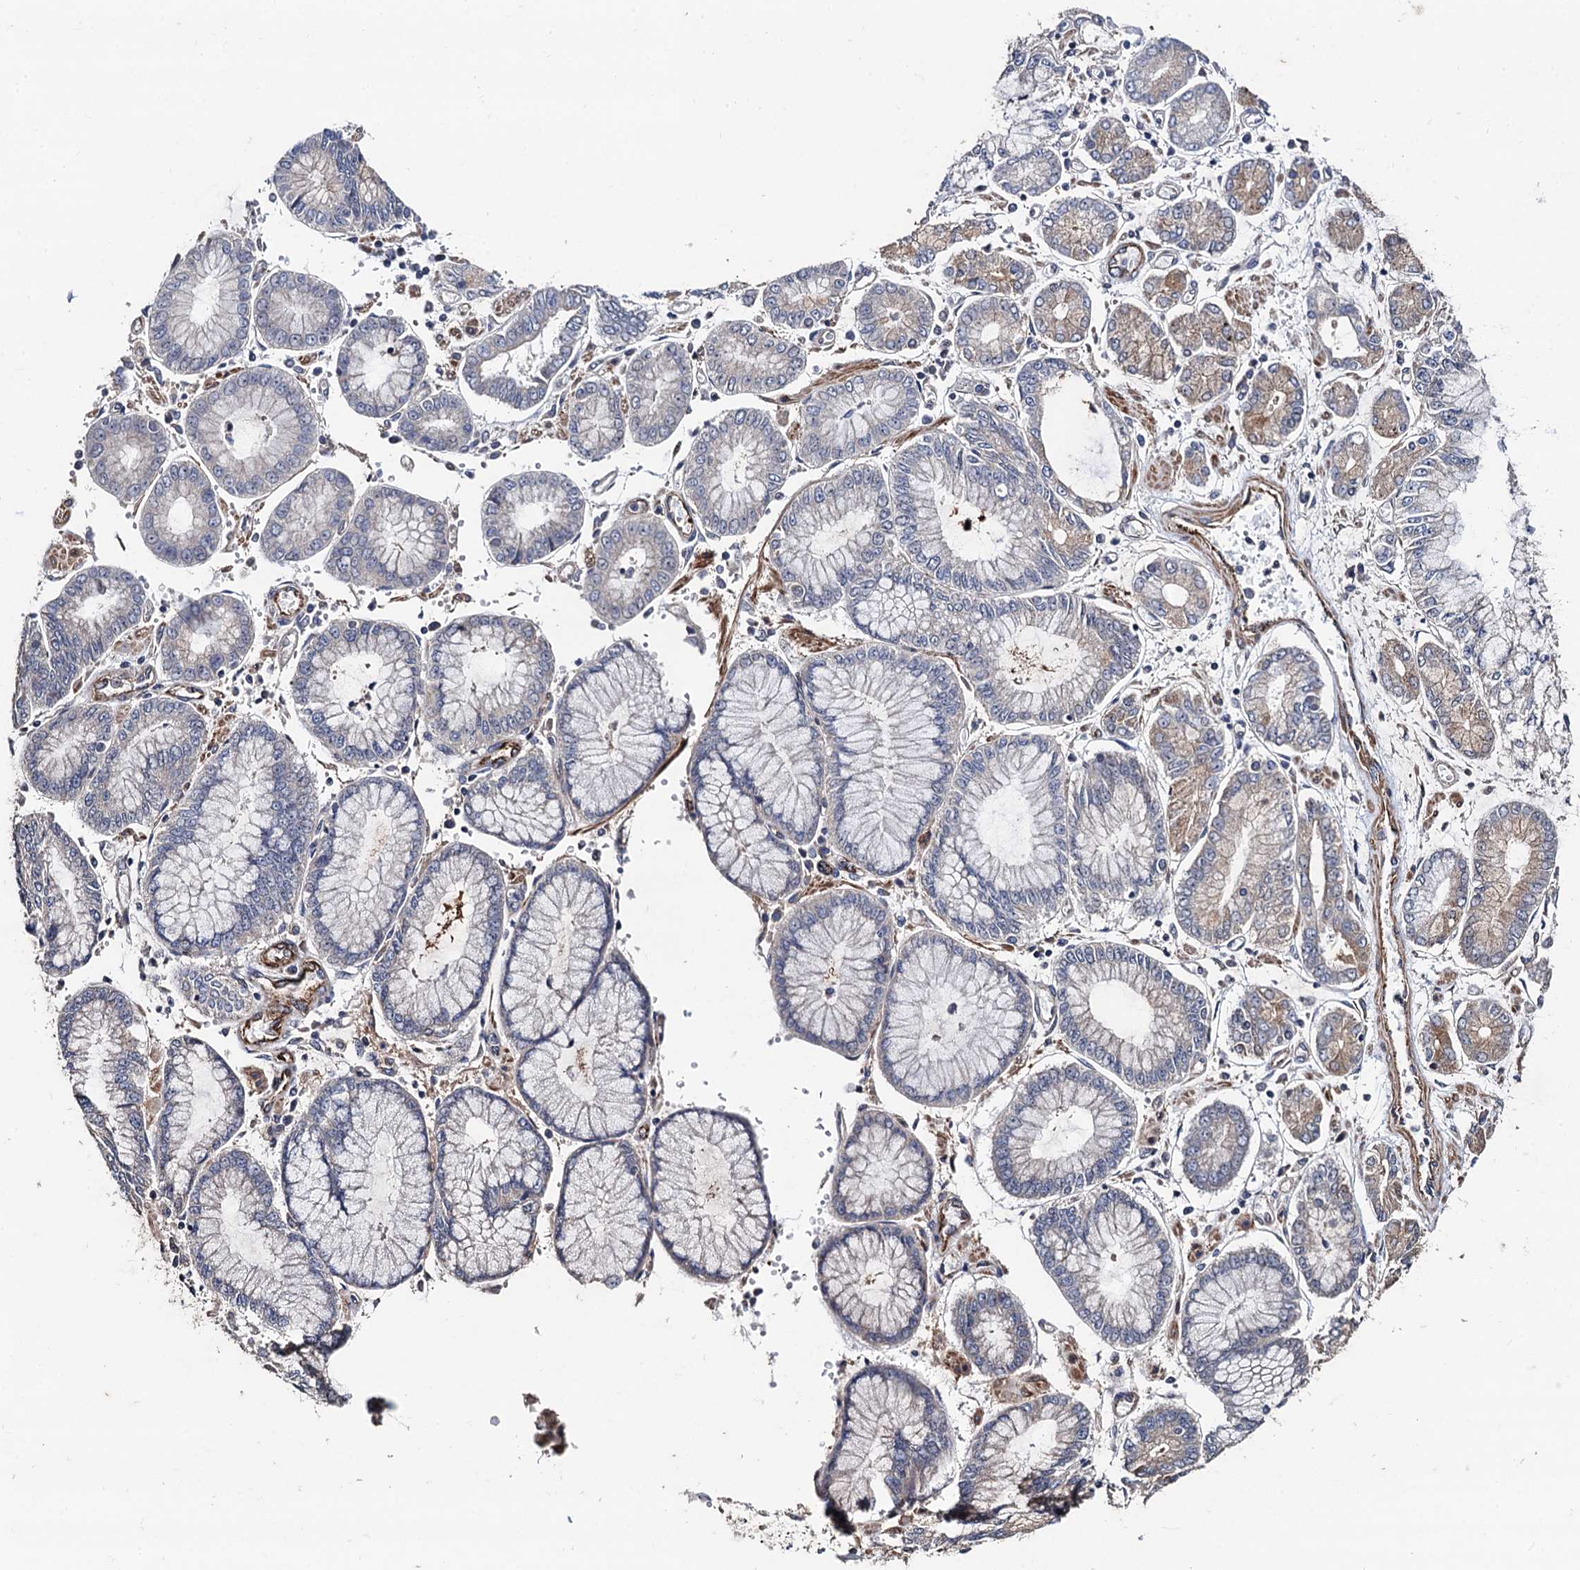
{"staining": {"intensity": "weak", "quantity": "<25%", "location": "cytoplasmic/membranous"}, "tissue": "stomach cancer", "cell_type": "Tumor cells", "image_type": "cancer", "snomed": [{"axis": "morphology", "description": "Adenocarcinoma, NOS"}, {"axis": "topography", "description": "Stomach"}], "caption": "The image exhibits no staining of tumor cells in stomach adenocarcinoma.", "gene": "PPTC7", "patient": {"sex": "male", "age": 76}}